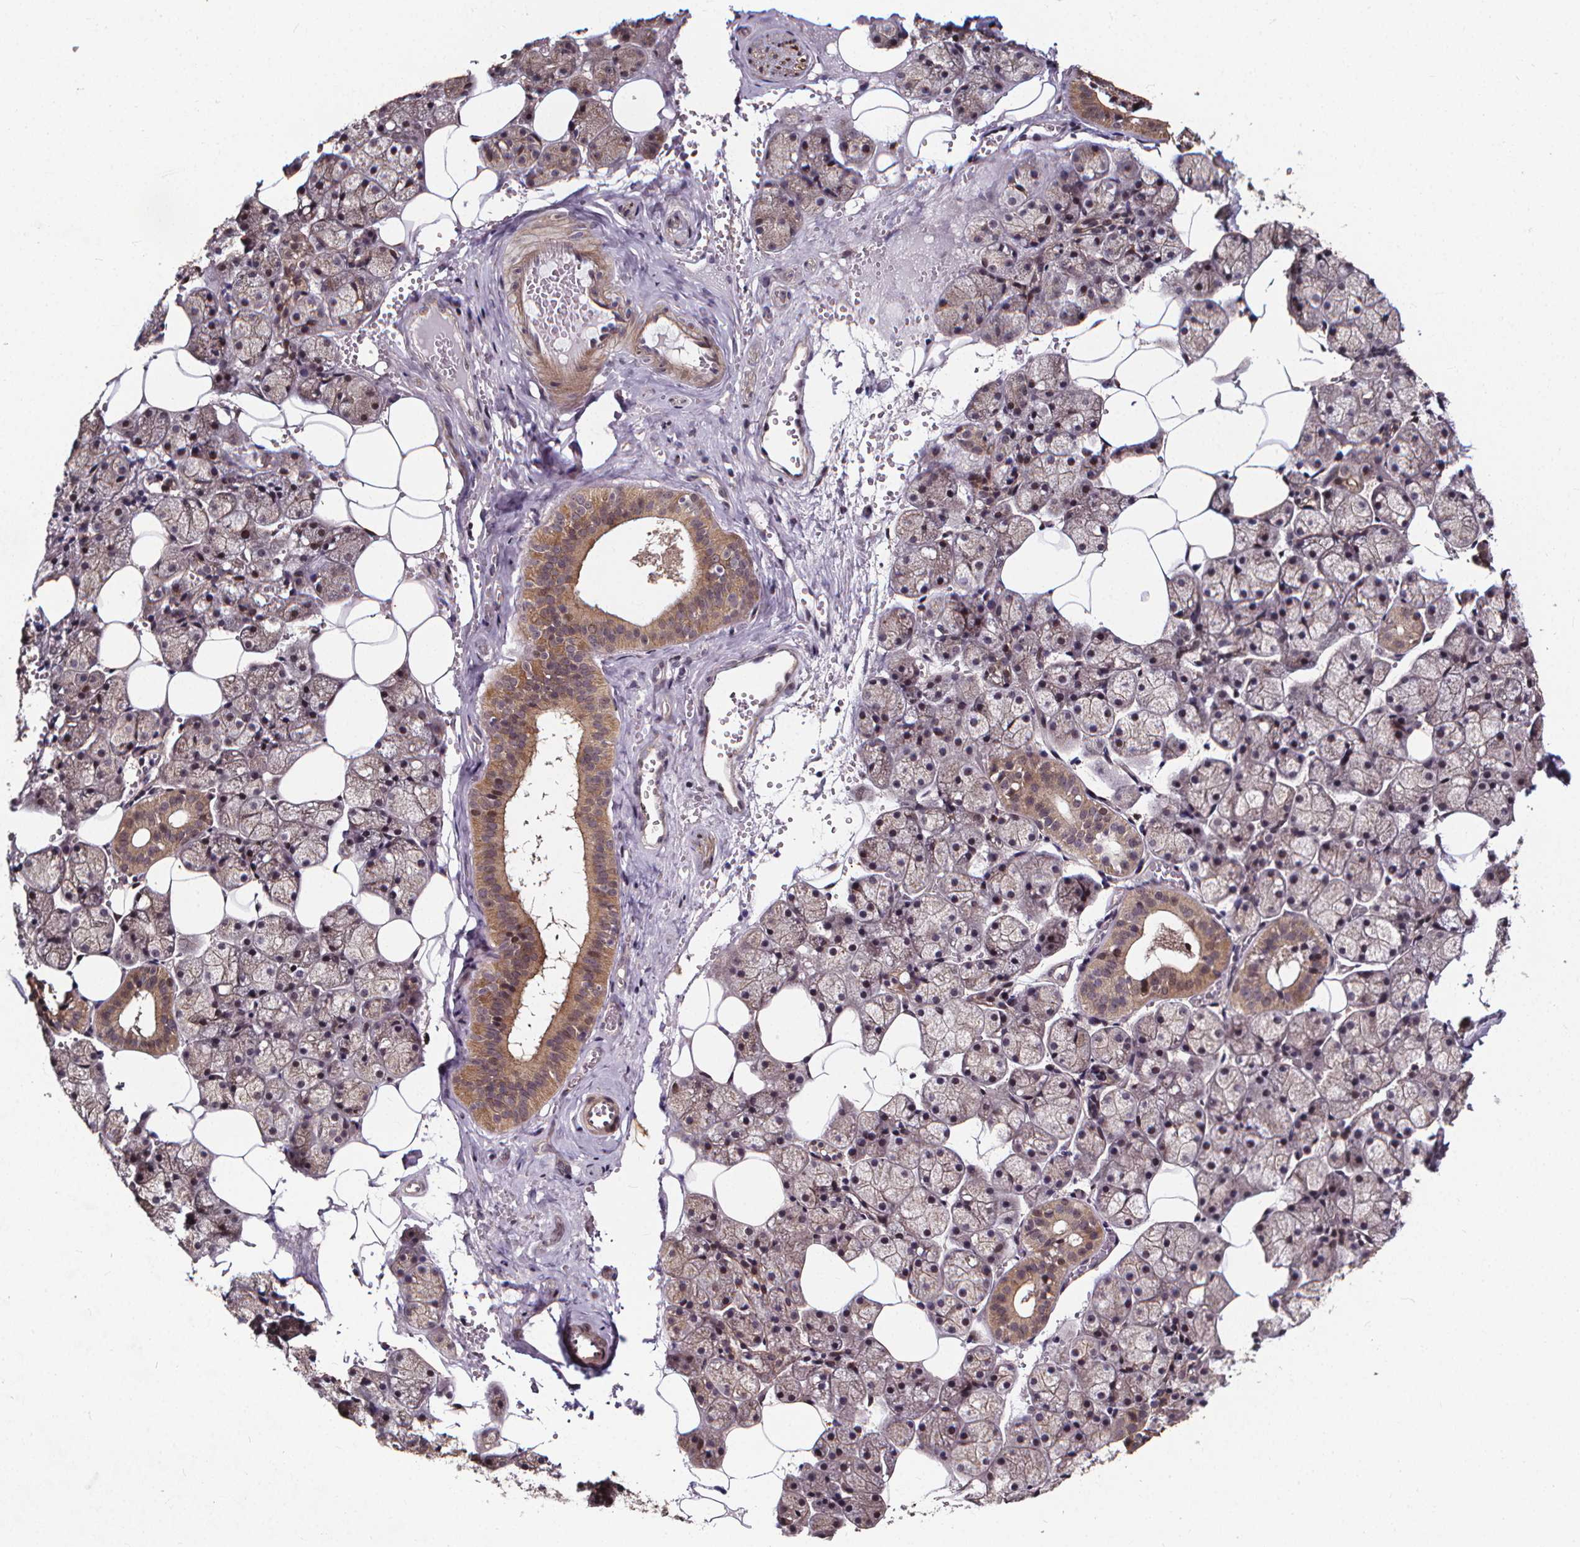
{"staining": {"intensity": "moderate", "quantity": "<25%", "location": "cytoplasmic/membranous,nuclear"}, "tissue": "salivary gland", "cell_type": "Glandular cells", "image_type": "normal", "snomed": [{"axis": "morphology", "description": "Normal tissue, NOS"}, {"axis": "topography", "description": "Salivary gland"}], "caption": "Immunohistochemical staining of normal salivary gland demonstrates low levels of moderate cytoplasmic/membranous,nuclear positivity in approximately <25% of glandular cells.", "gene": "DDIT3", "patient": {"sex": "male", "age": 38}}